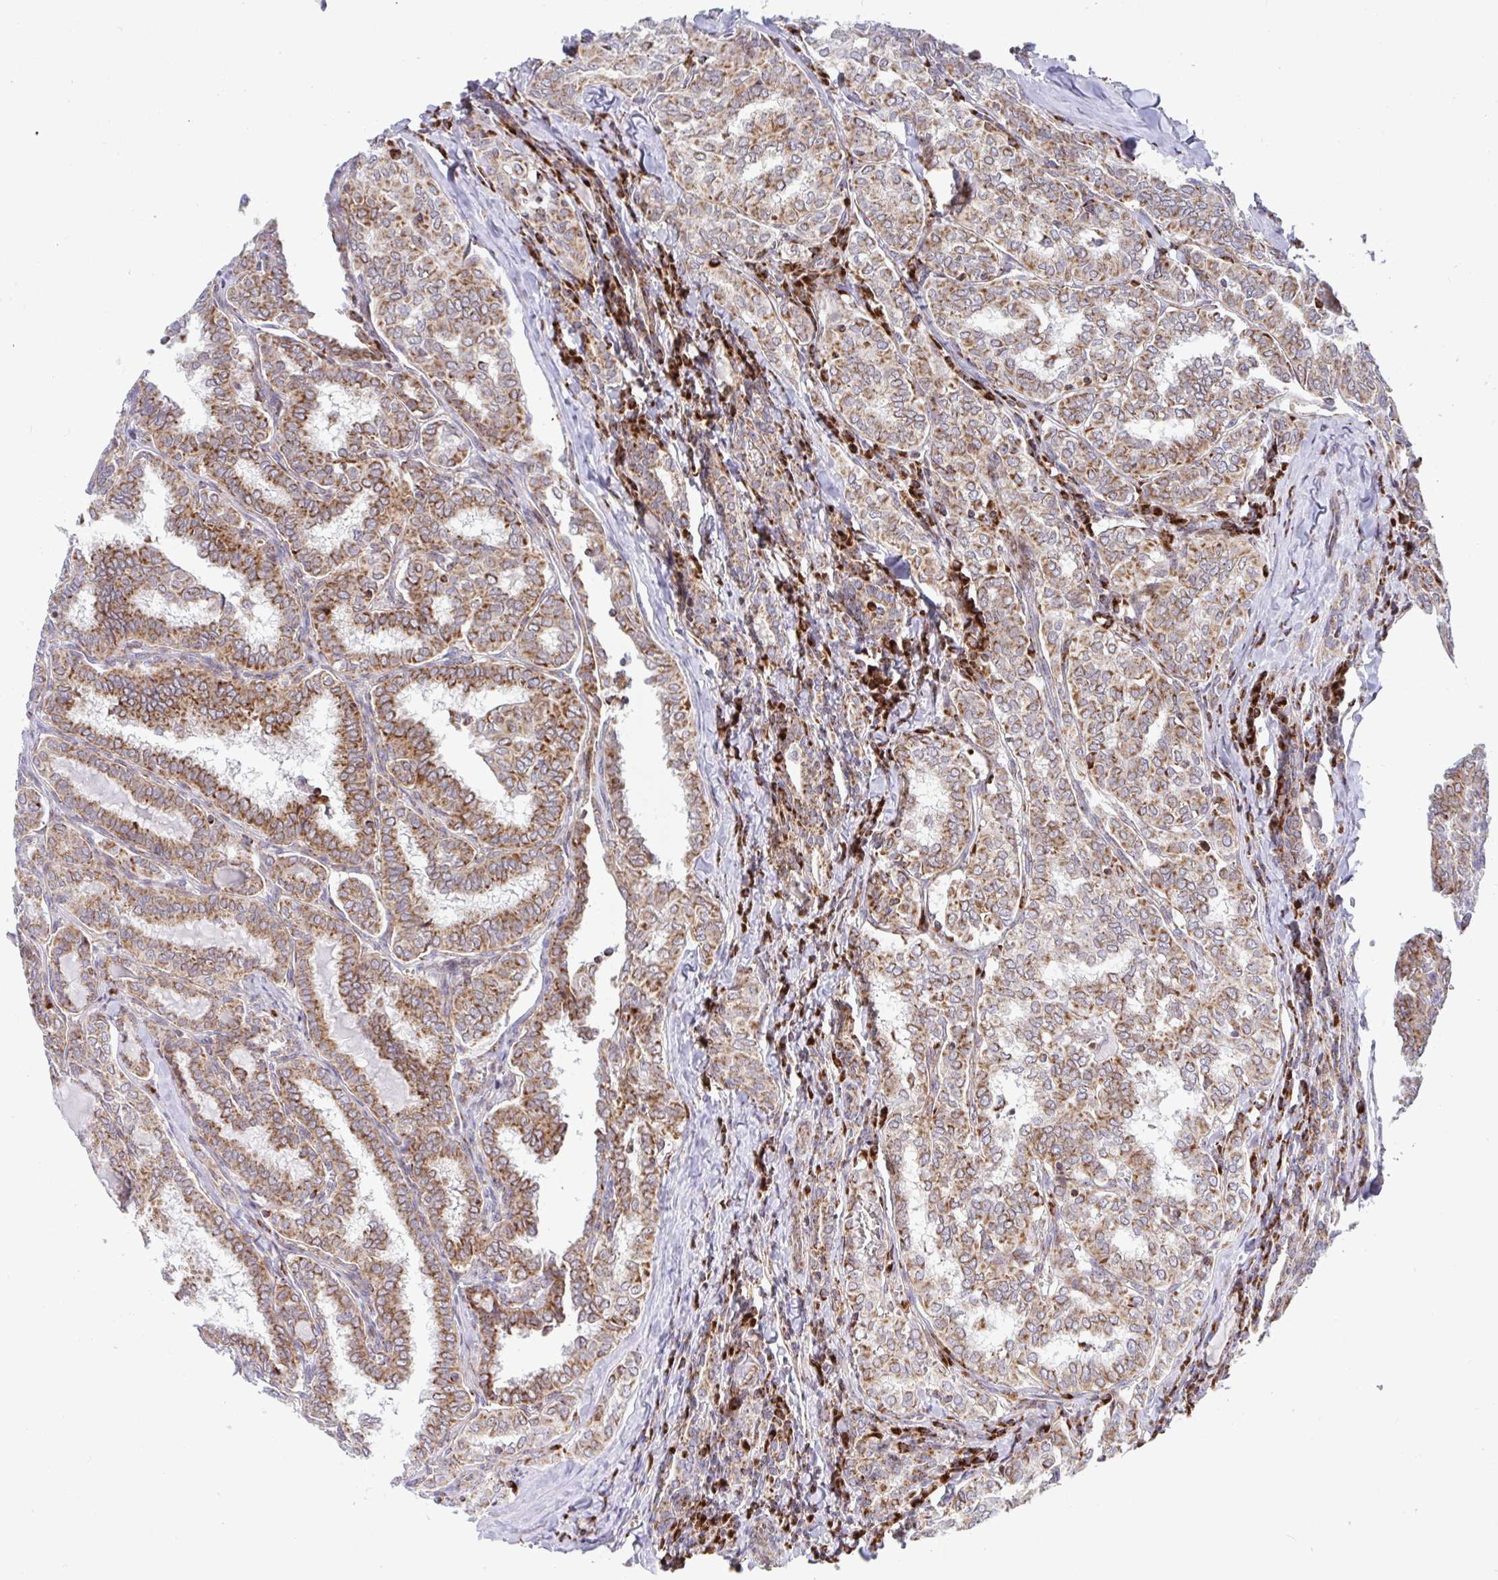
{"staining": {"intensity": "moderate", "quantity": ">75%", "location": "cytoplasmic/membranous"}, "tissue": "thyroid cancer", "cell_type": "Tumor cells", "image_type": "cancer", "snomed": [{"axis": "morphology", "description": "Papillary adenocarcinoma, NOS"}, {"axis": "topography", "description": "Thyroid gland"}], "caption": "Immunohistochemistry (IHC) histopathology image of thyroid cancer (papillary adenocarcinoma) stained for a protein (brown), which exhibits medium levels of moderate cytoplasmic/membranous staining in approximately >75% of tumor cells.", "gene": "ATP5MJ", "patient": {"sex": "female", "age": 30}}